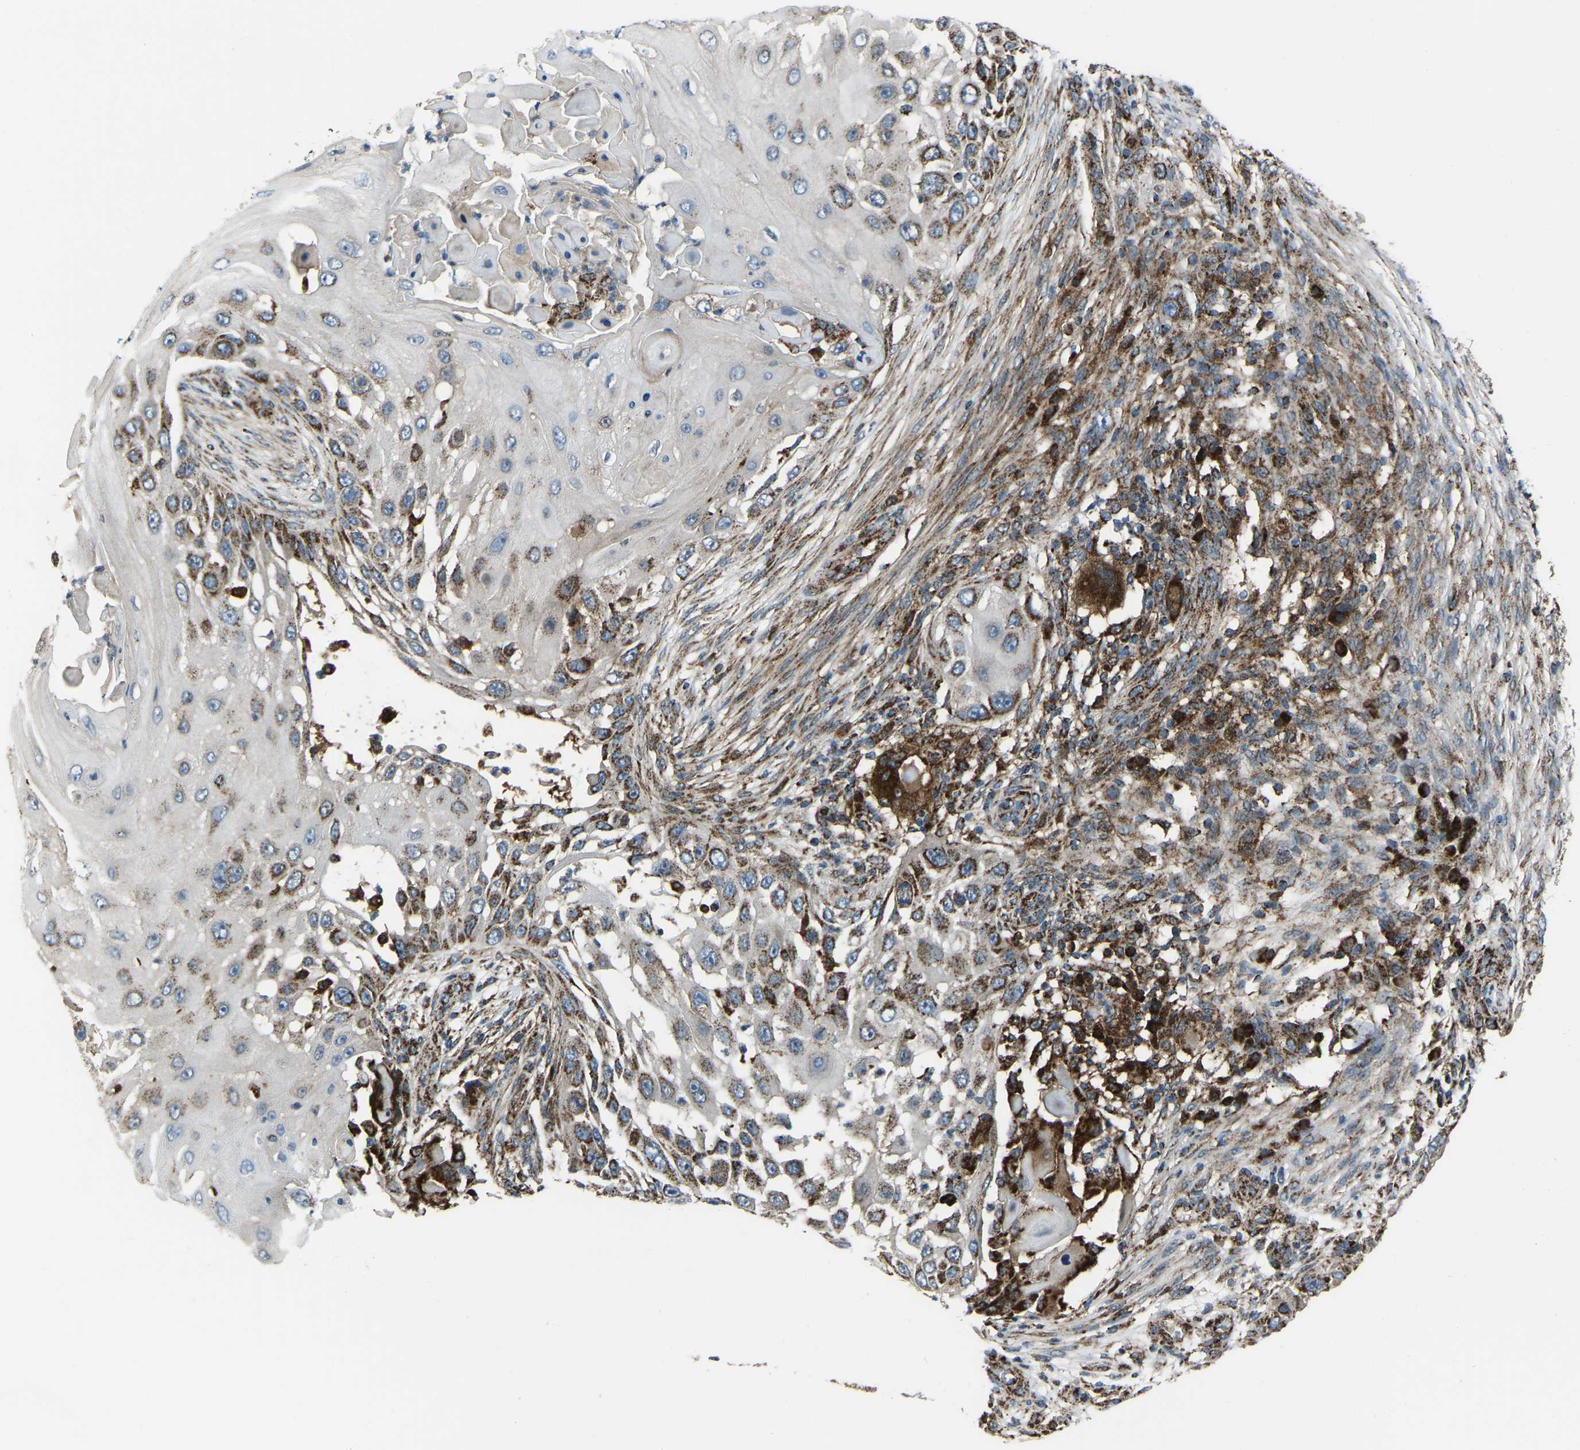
{"staining": {"intensity": "moderate", "quantity": "25%-75%", "location": "cytoplasmic/membranous"}, "tissue": "skin cancer", "cell_type": "Tumor cells", "image_type": "cancer", "snomed": [{"axis": "morphology", "description": "Squamous cell carcinoma, NOS"}, {"axis": "topography", "description": "Skin"}], "caption": "Human skin cancer (squamous cell carcinoma) stained with a protein marker demonstrates moderate staining in tumor cells.", "gene": "AKR1A1", "patient": {"sex": "female", "age": 44}}